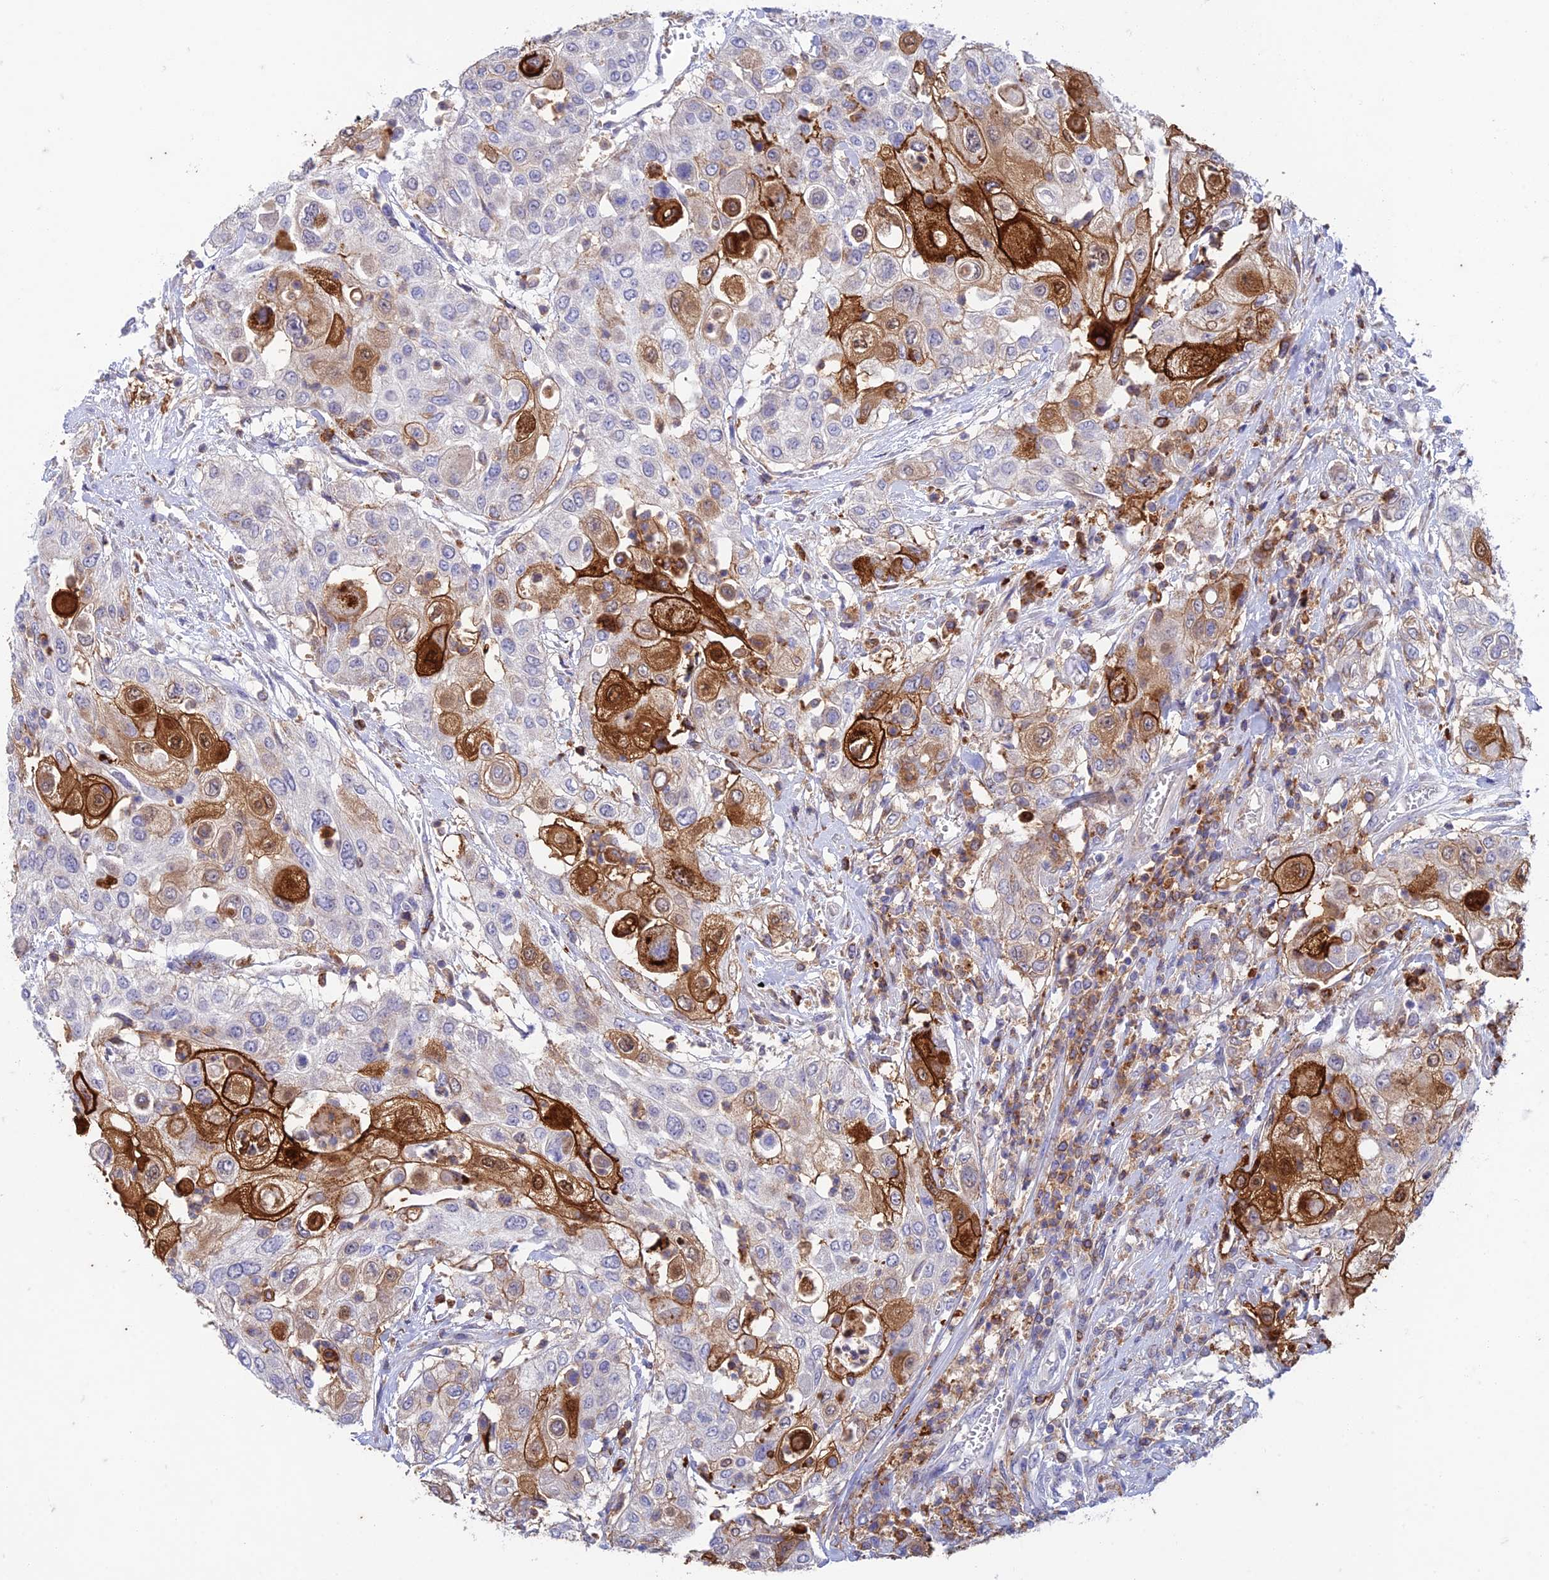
{"staining": {"intensity": "strong", "quantity": "25%-75%", "location": "cytoplasmic/membranous,nuclear"}, "tissue": "urothelial cancer", "cell_type": "Tumor cells", "image_type": "cancer", "snomed": [{"axis": "morphology", "description": "Urothelial carcinoma, High grade"}, {"axis": "topography", "description": "Urinary bladder"}], "caption": "A high-resolution histopathology image shows immunohistochemistry staining of high-grade urothelial carcinoma, which demonstrates strong cytoplasmic/membranous and nuclear staining in approximately 25%-75% of tumor cells.", "gene": "FGF7", "patient": {"sex": "female", "age": 79}}